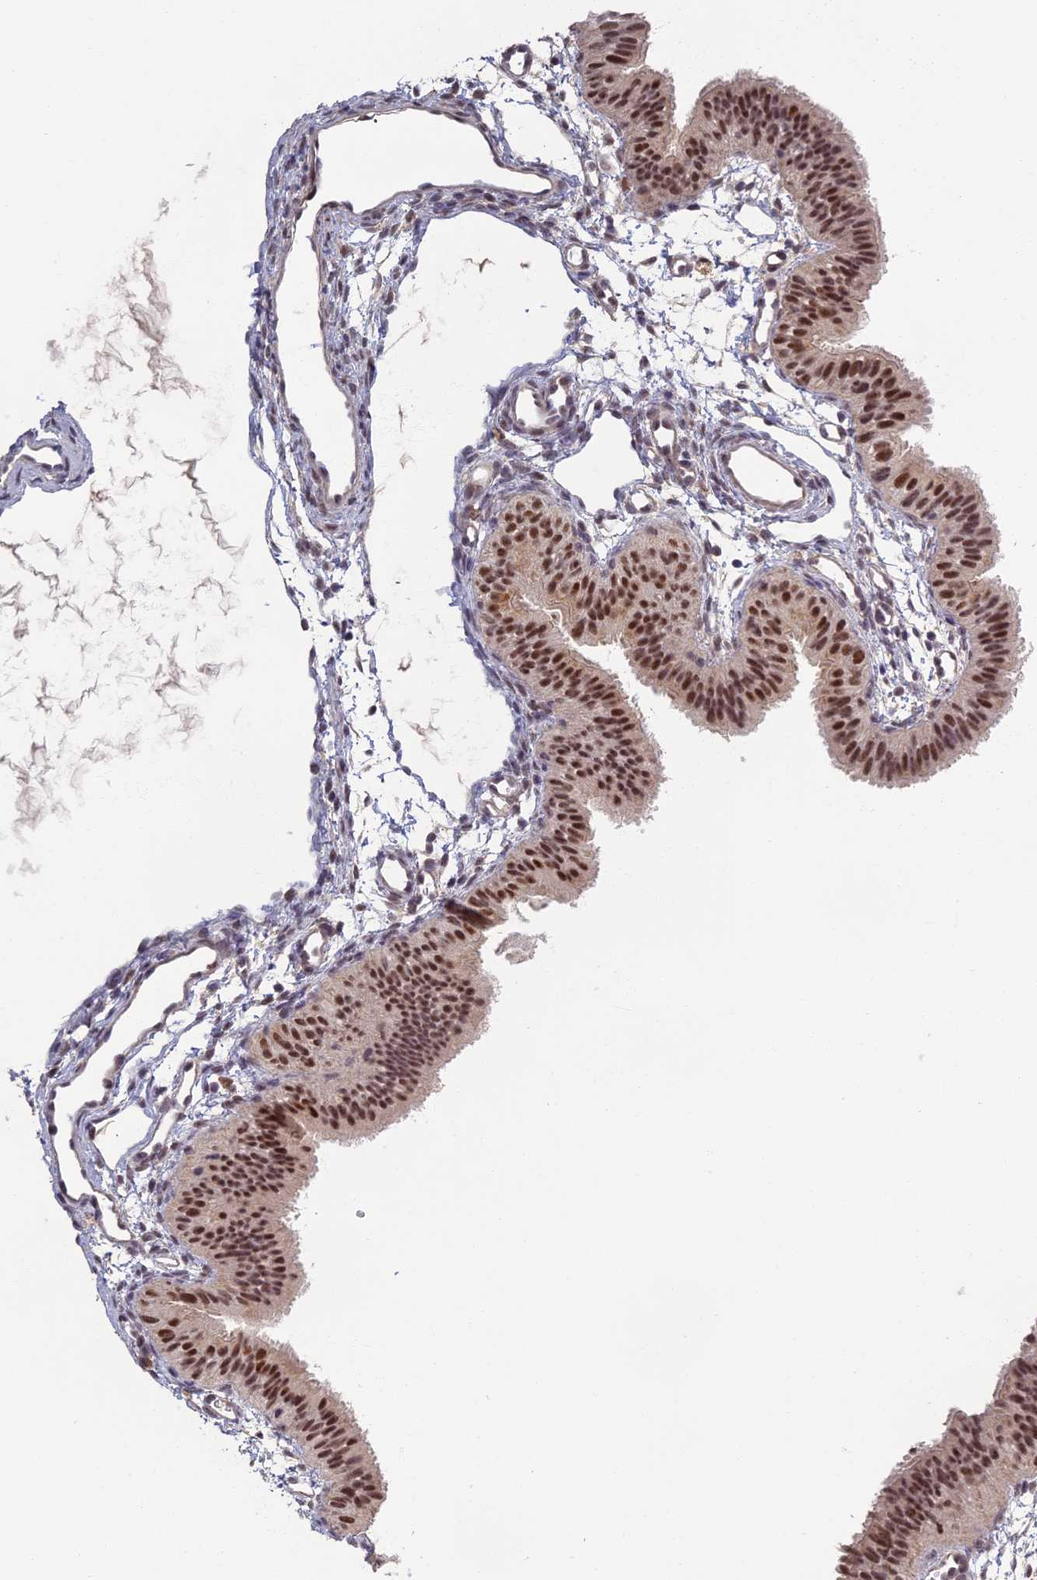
{"staining": {"intensity": "moderate", "quantity": ">75%", "location": "nuclear"}, "tissue": "fallopian tube", "cell_type": "Glandular cells", "image_type": "normal", "snomed": [{"axis": "morphology", "description": "Normal tissue, NOS"}, {"axis": "topography", "description": "Fallopian tube"}], "caption": "A medium amount of moderate nuclear expression is seen in approximately >75% of glandular cells in benign fallopian tube. The protein is shown in brown color, while the nuclei are stained blue.", "gene": "MORF4L1", "patient": {"sex": "female", "age": 35}}